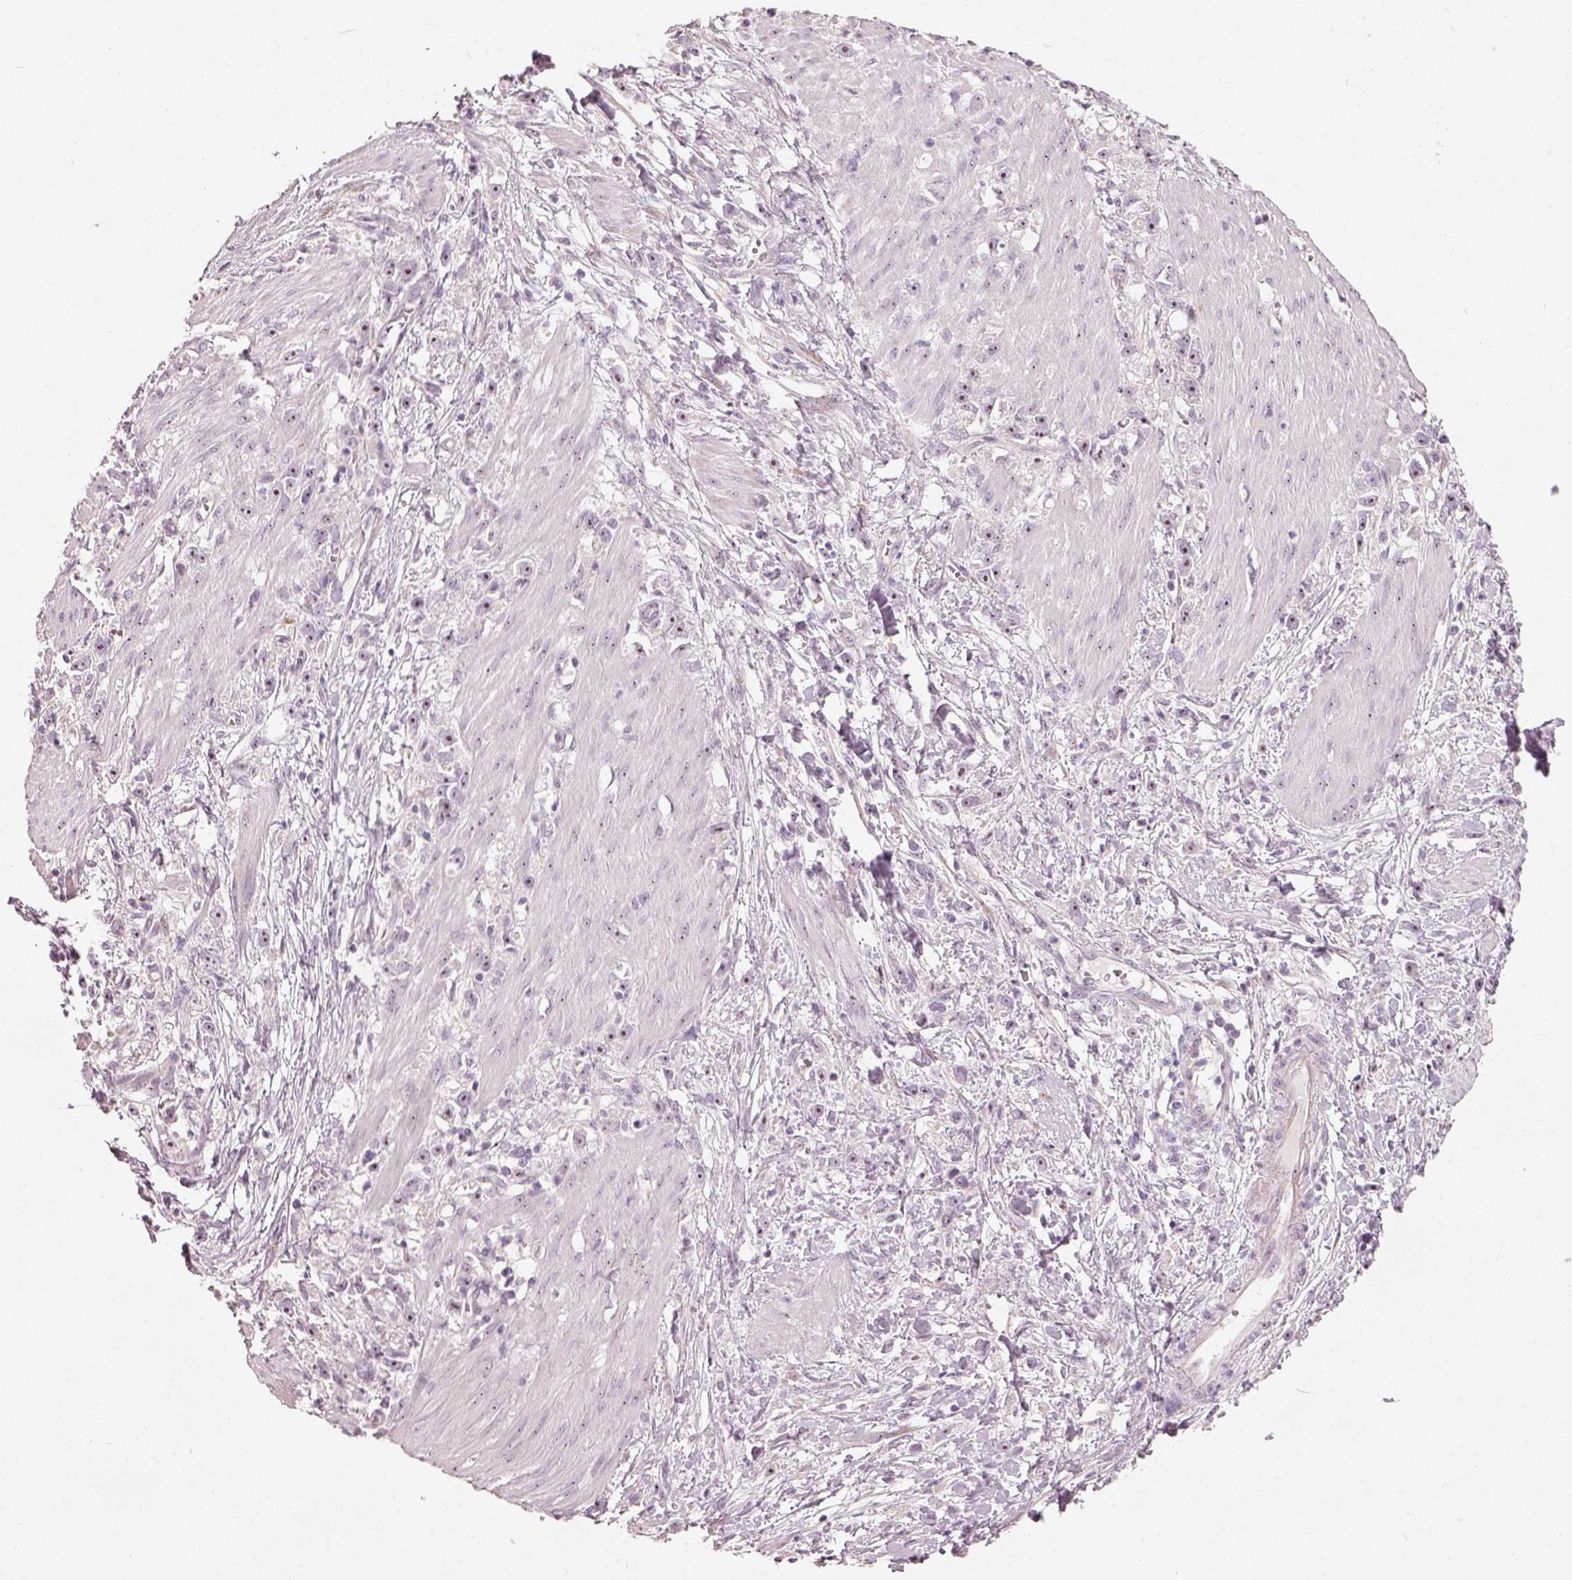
{"staining": {"intensity": "weak", "quantity": ">75%", "location": "nuclear"}, "tissue": "stomach cancer", "cell_type": "Tumor cells", "image_type": "cancer", "snomed": [{"axis": "morphology", "description": "Adenocarcinoma, NOS"}, {"axis": "topography", "description": "Stomach"}], "caption": "Protein staining by immunohistochemistry demonstrates weak nuclear positivity in approximately >75% of tumor cells in adenocarcinoma (stomach). (IHC, brightfield microscopy, high magnification).", "gene": "CDS1", "patient": {"sex": "female", "age": 59}}